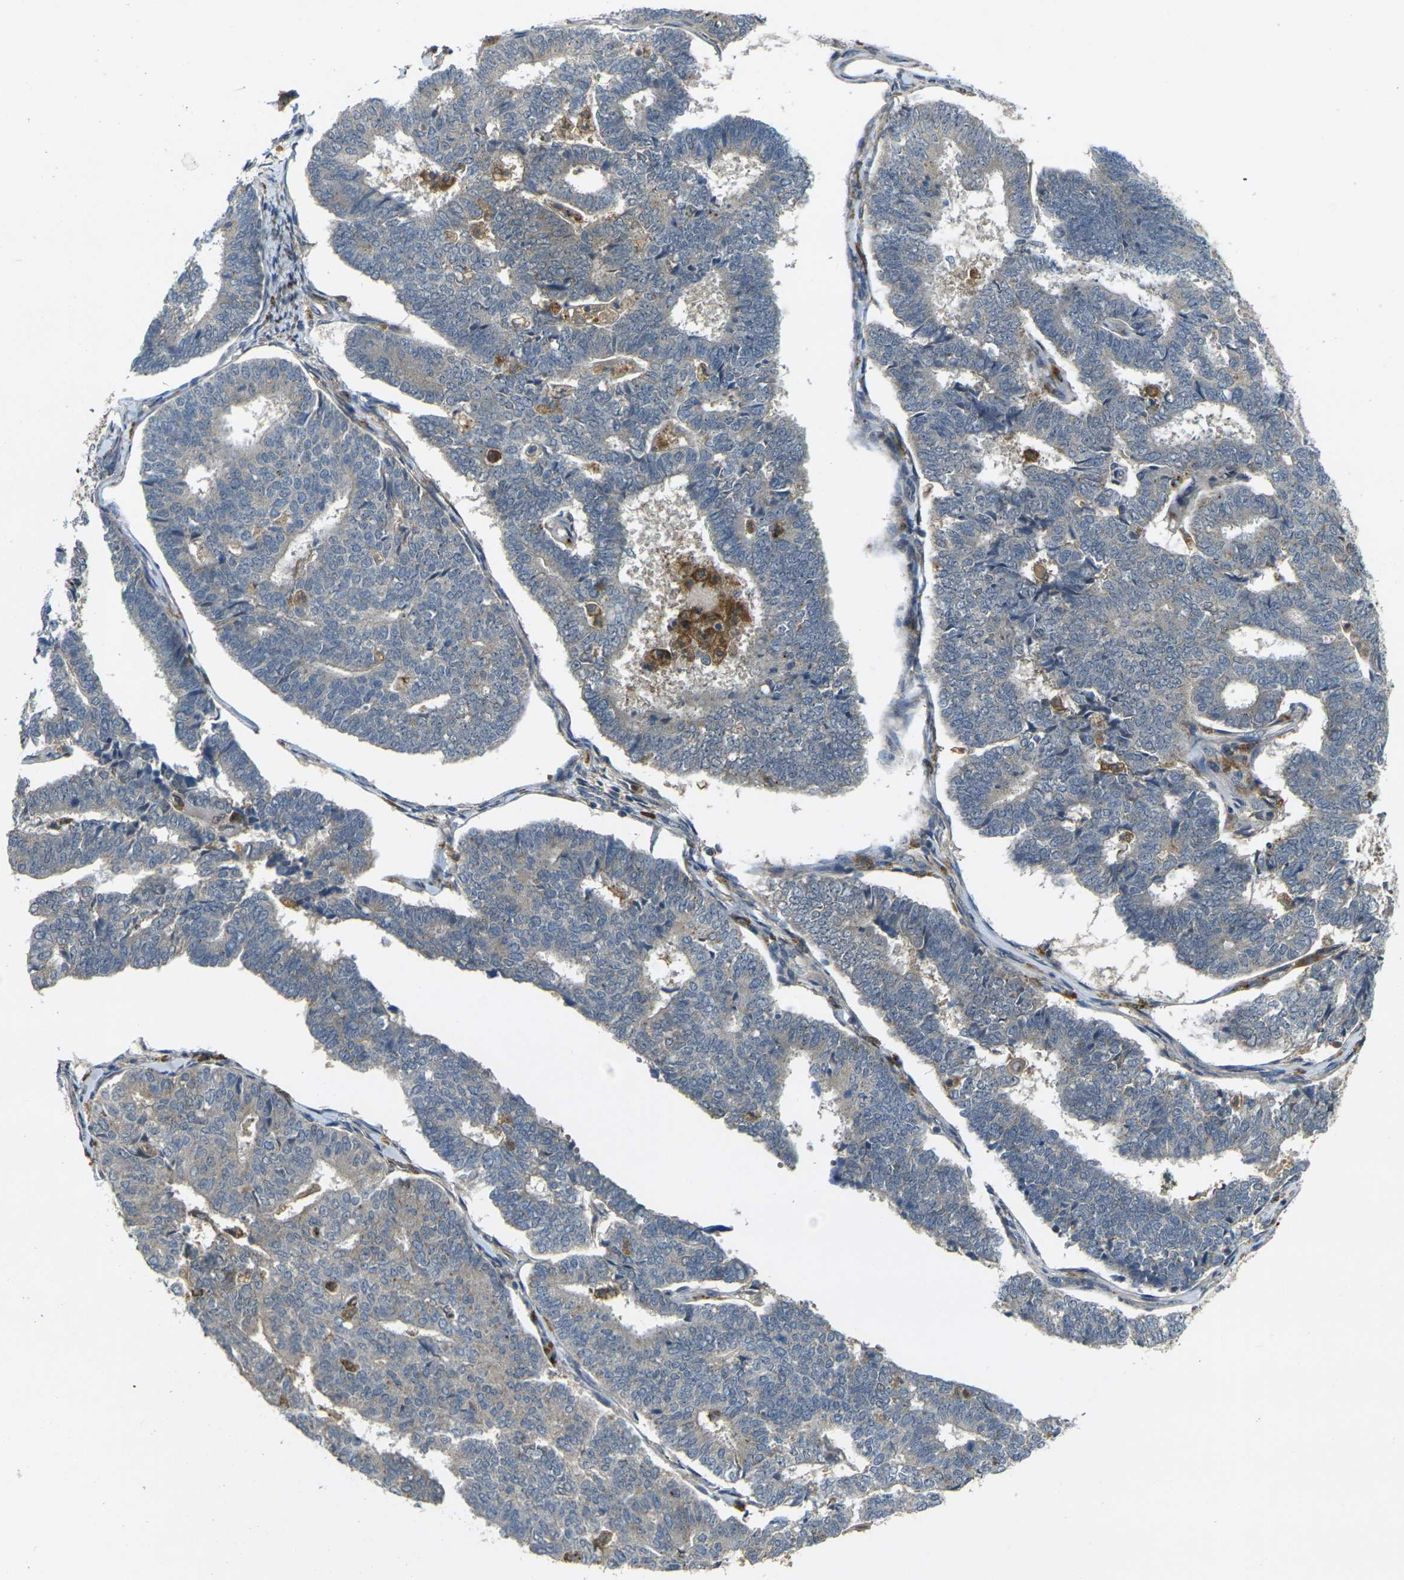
{"staining": {"intensity": "weak", "quantity": ">75%", "location": "cytoplasmic/membranous"}, "tissue": "endometrial cancer", "cell_type": "Tumor cells", "image_type": "cancer", "snomed": [{"axis": "morphology", "description": "Adenocarcinoma, NOS"}, {"axis": "topography", "description": "Endometrium"}], "caption": "Weak cytoplasmic/membranous positivity is seen in approximately >75% of tumor cells in endometrial cancer.", "gene": "PIGL", "patient": {"sex": "female", "age": 70}}